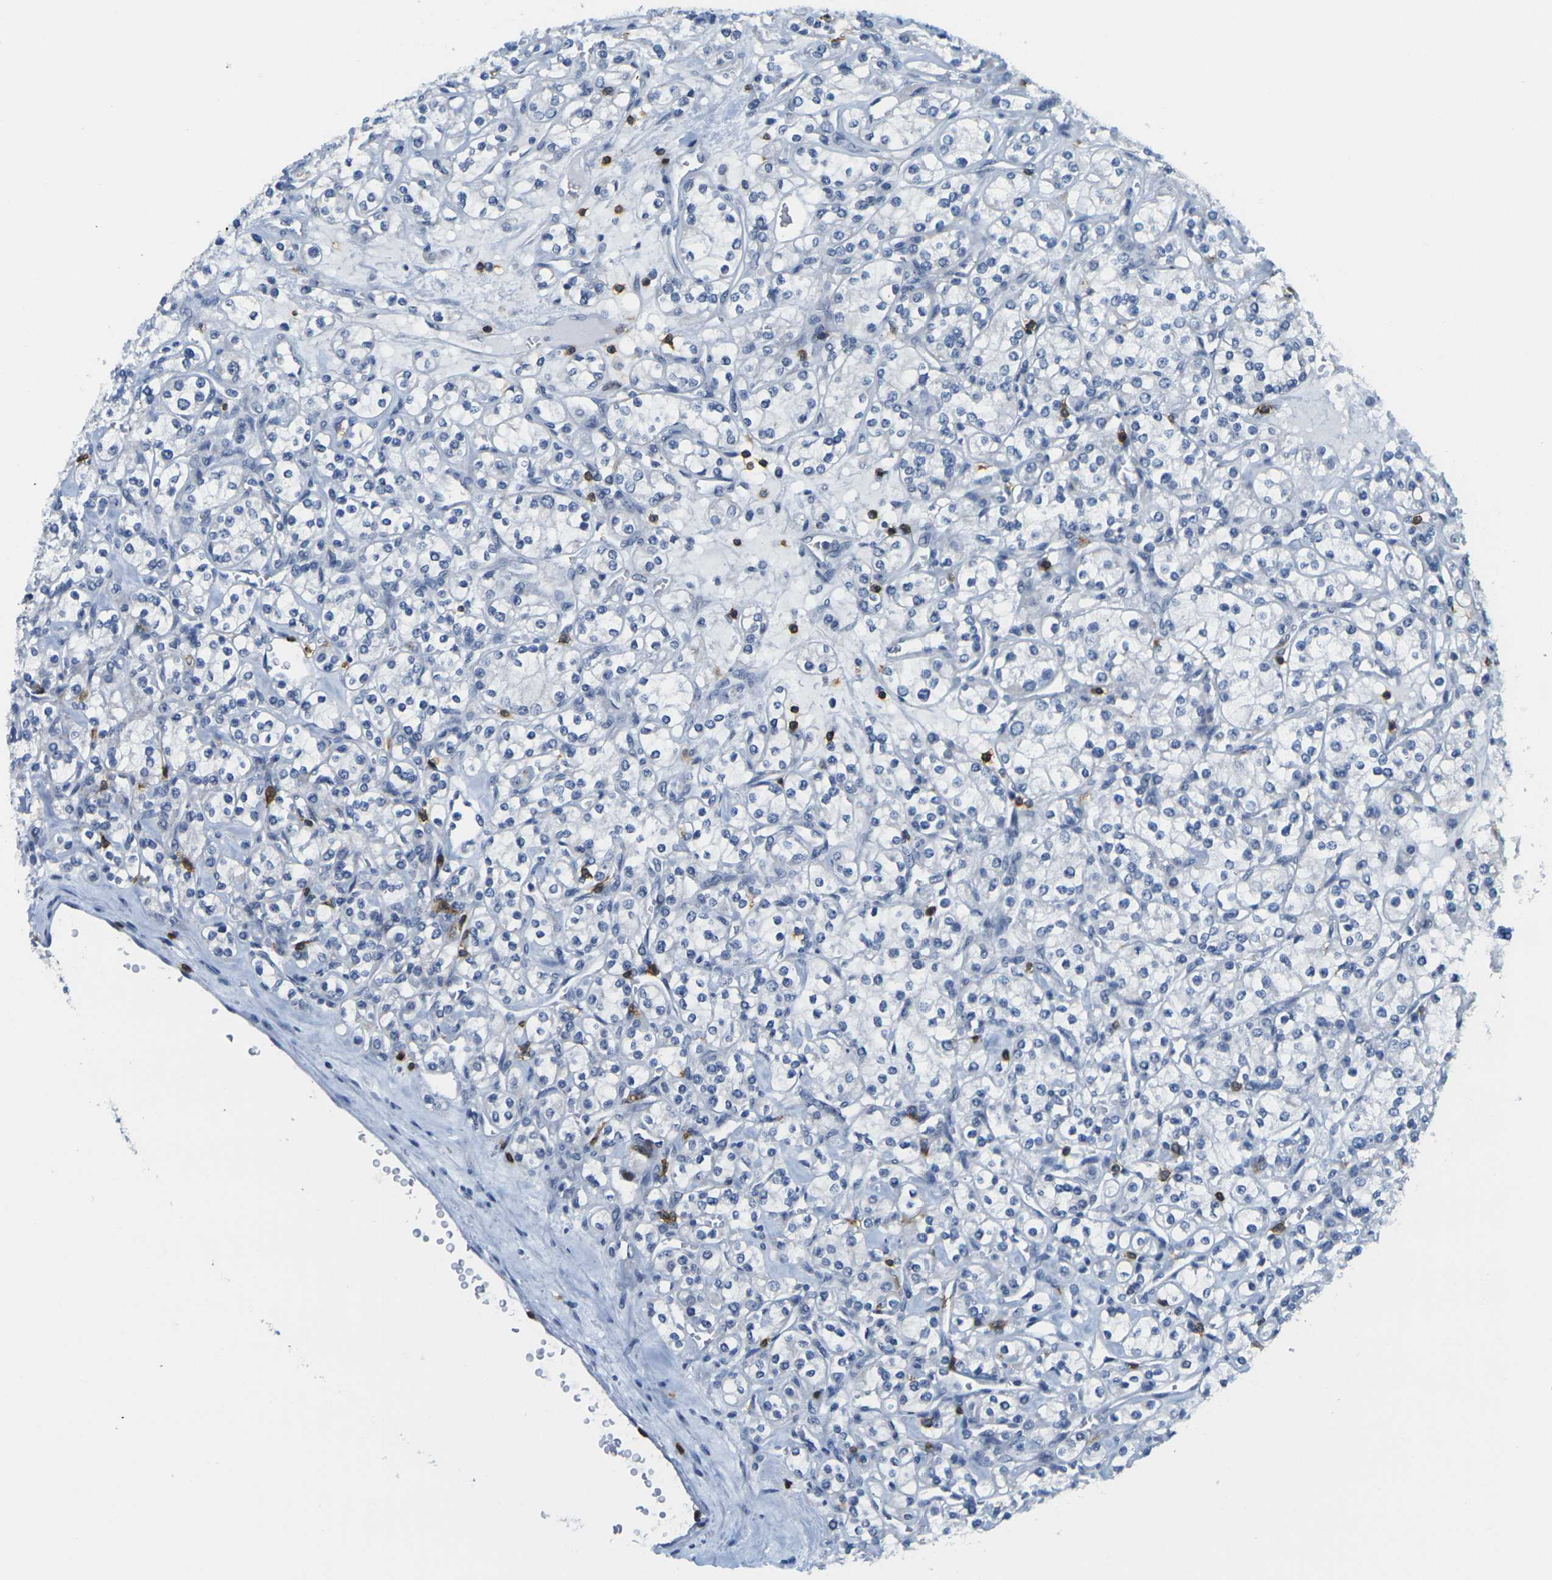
{"staining": {"intensity": "negative", "quantity": "none", "location": "none"}, "tissue": "renal cancer", "cell_type": "Tumor cells", "image_type": "cancer", "snomed": [{"axis": "morphology", "description": "Adenocarcinoma, NOS"}, {"axis": "topography", "description": "Kidney"}], "caption": "The immunohistochemistry (IHC) image has no significant positivity in tumor cells of renal cancer tissue. (DAB (3,3'-diaminobenzidine) immunohistochemistry (IHC), high magnification).", "gene": "CD3D", "patient": {"sex": "male", "age": 77}}